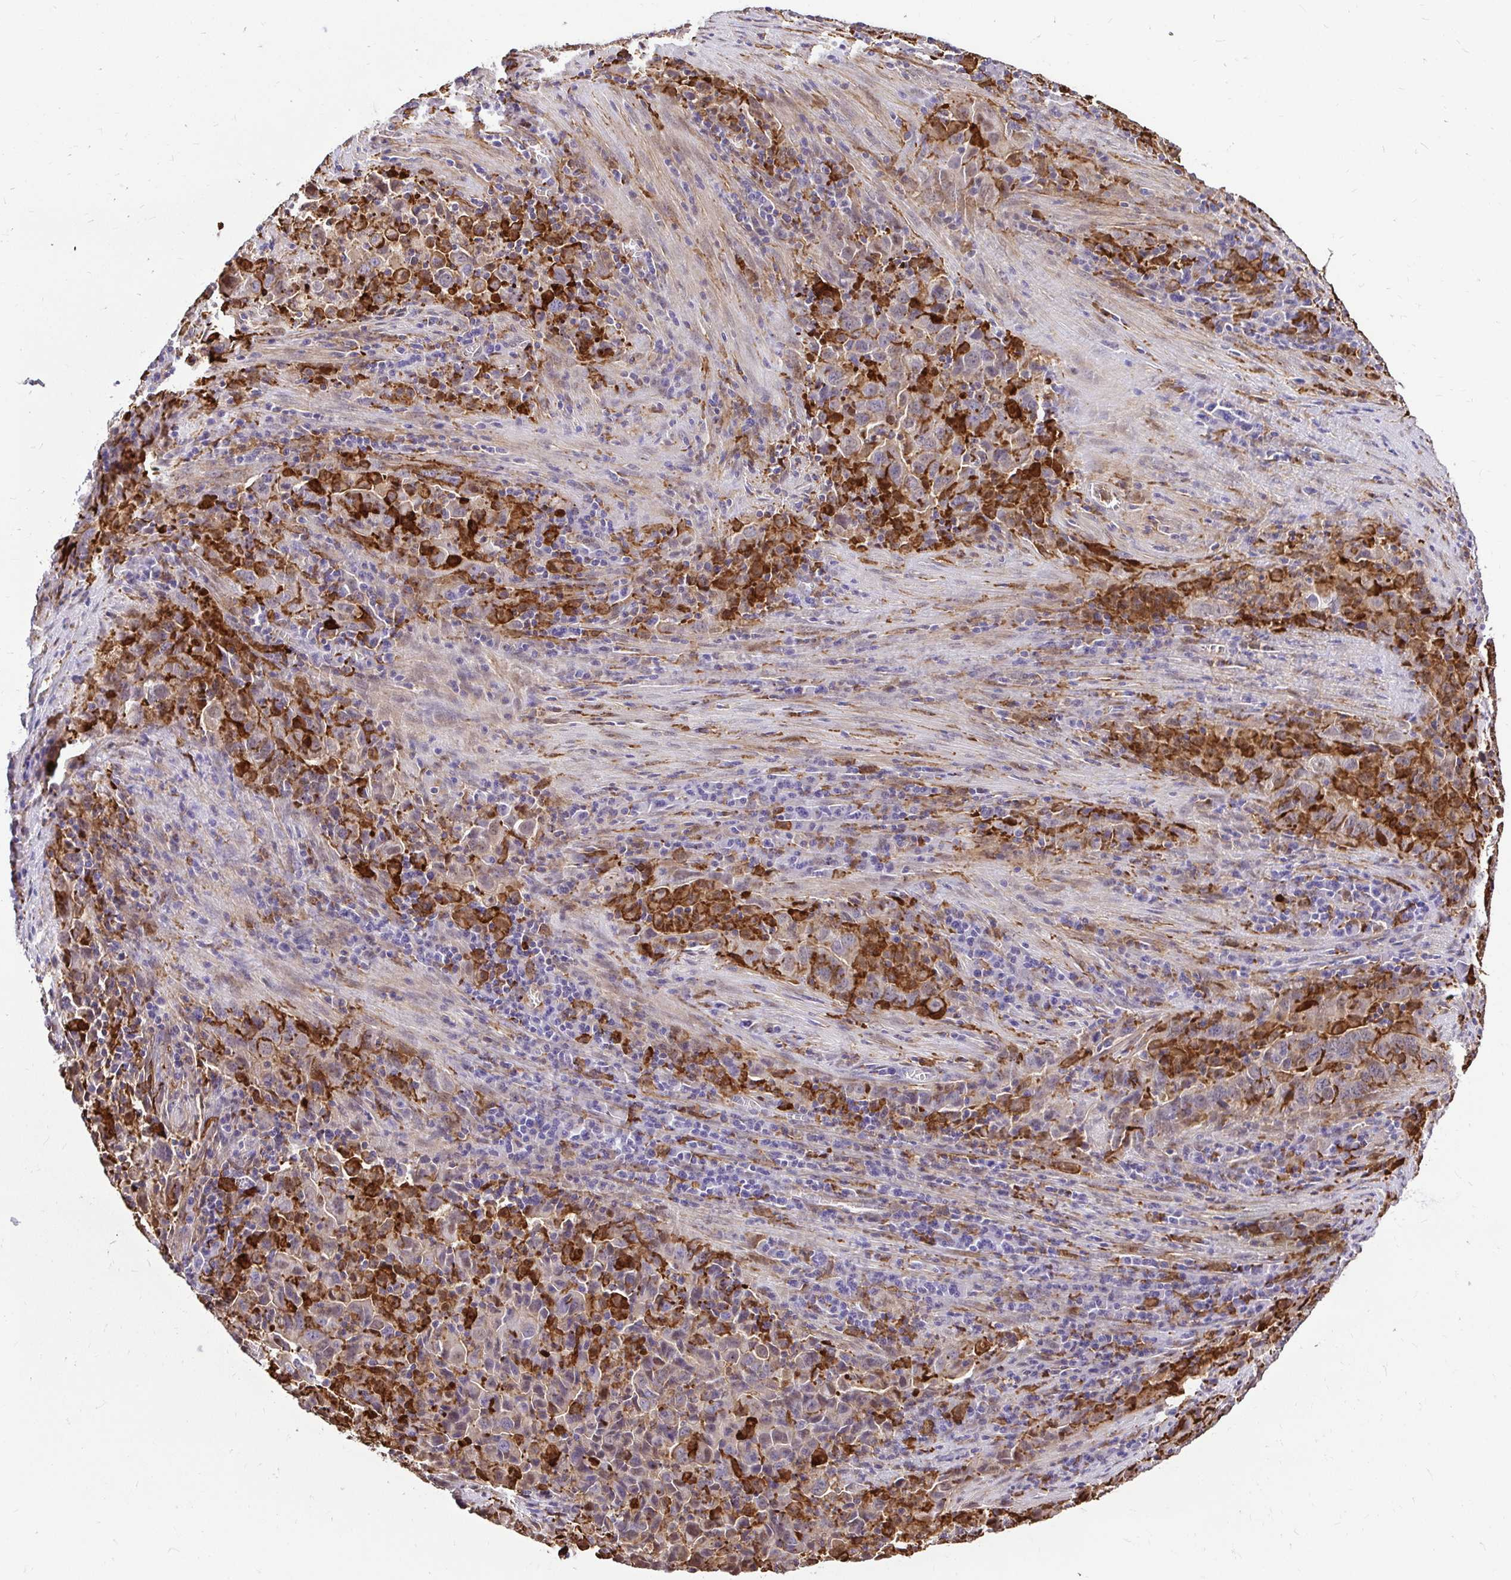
{"staining": {"intensity": "moderate", "quantity": "<25%", "location": "cytoplasmic/membranous"}, "tissue": "lung cancer", "cell_type": "Tumor cells", "image_type": "cancer", "snomed": [{"axis": "morphology", "description": "Adenocarcinoma, NOS"}, {"axis": "topography", "description": "Lung"}], "caption": "Protein staining of lung cancer tissue demonstrates moderate cytoplasmic/membranous staining in approximately <25% of tumor cells.", "gene": "GSN", "patient": {"sex": "male", "age": 67}}